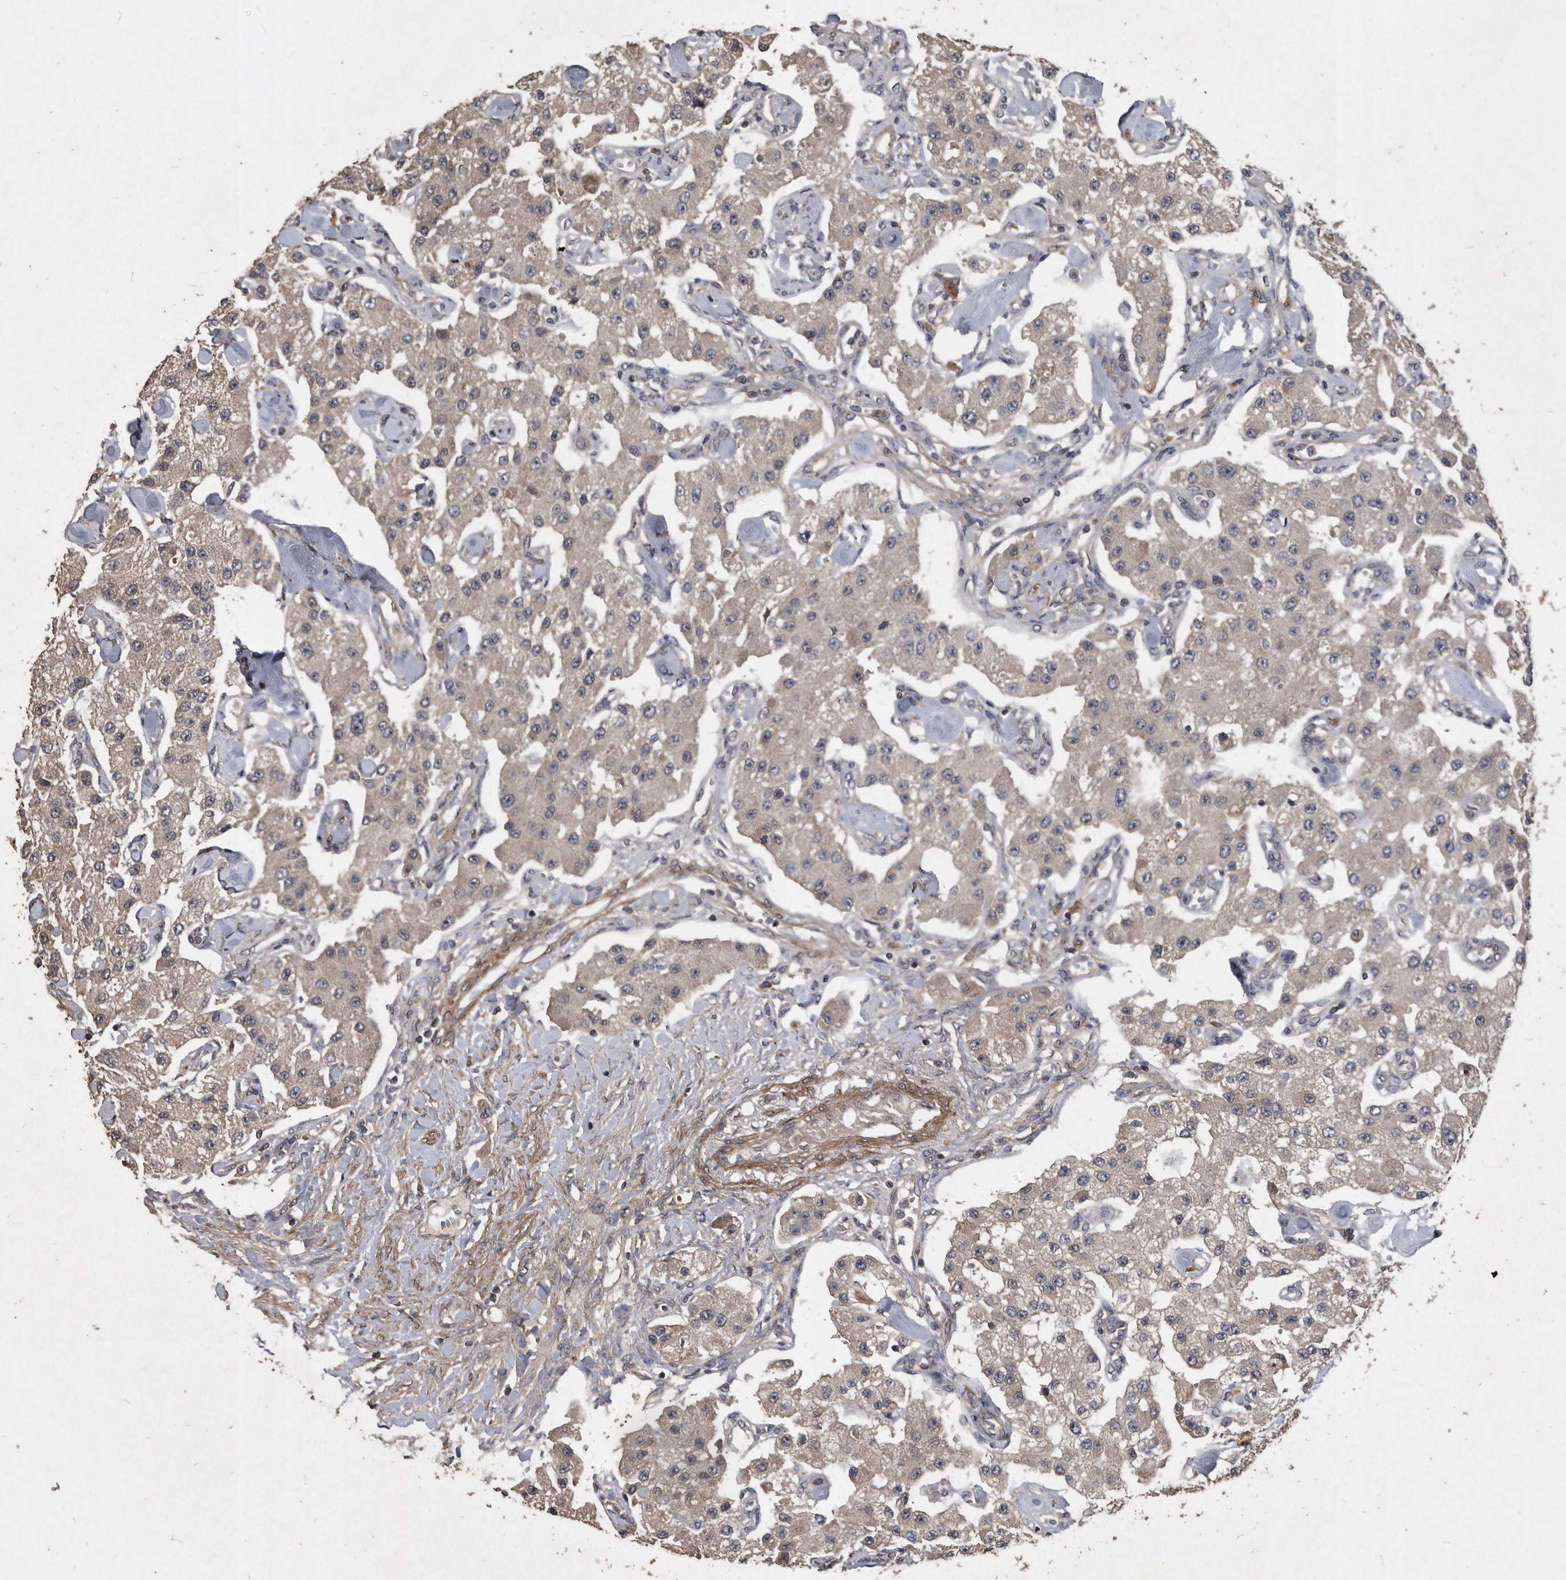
{"staining": {"intensity": "weak", "quantity": "25%-75%", "location": "cytoplasmic/membranous"}, "tissue": "carcinoid", "cell_type": "Tumor cells", "image_type": "cancer", "snomed": [{"axis": "morphology", "description": "Carcinoid, malignant, NOS"}, {"axis": "topography", "description": "Pancreas"}], "caption": "High-magnification brightfield microscopy of malignant carcinoid stained with DAB (brown) and counterstained with hematoxylin (blue). tumor cells exhibit weak cytoplasmic/membranous positivity is identified in approximately25%-75% of cells.", "gene": "NRBP1", "patient": {"sex": "male", "age": 41}}